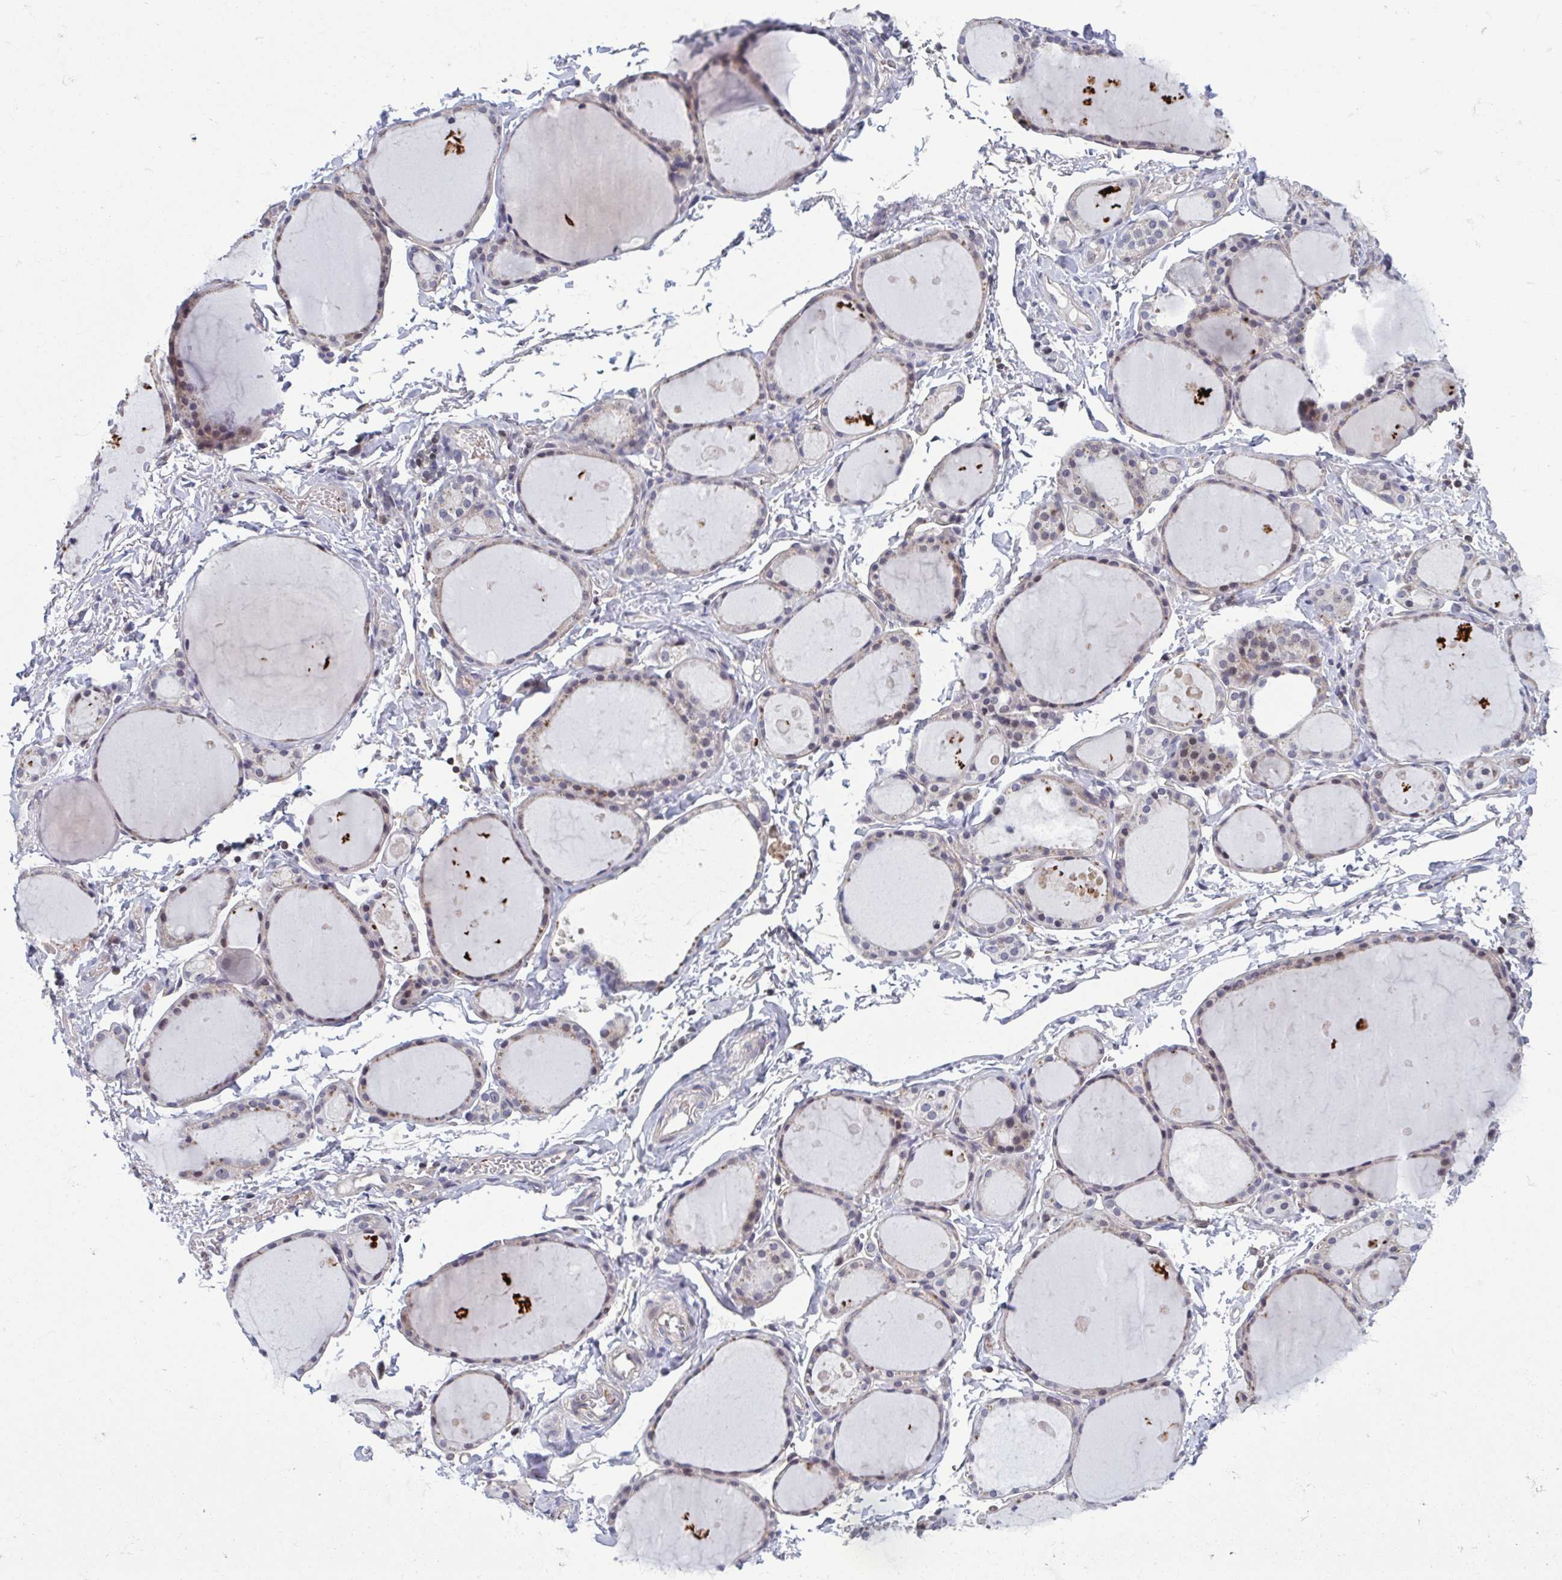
{"staining": {"intensity": "weak", "quantity": "<25%", "location": "cytoplasmic/membranous"}, "tissue": "thyroid gland", "cell_type": "Glandular cells", "image_type": "normal", "snomed": [{"axis": "morphology", "description": "Normal tissue, NOS"}, {"axis": "topography", "description": "Thyroid gland"}], "caption": "Immunohistochemical staining of unremarkable human thyroid gland exhibits no significant expression in glandular cells. Nuclei are stained in blue.", "gene": "LRRC38", "patient": {"sex": "male", "age": 68}}